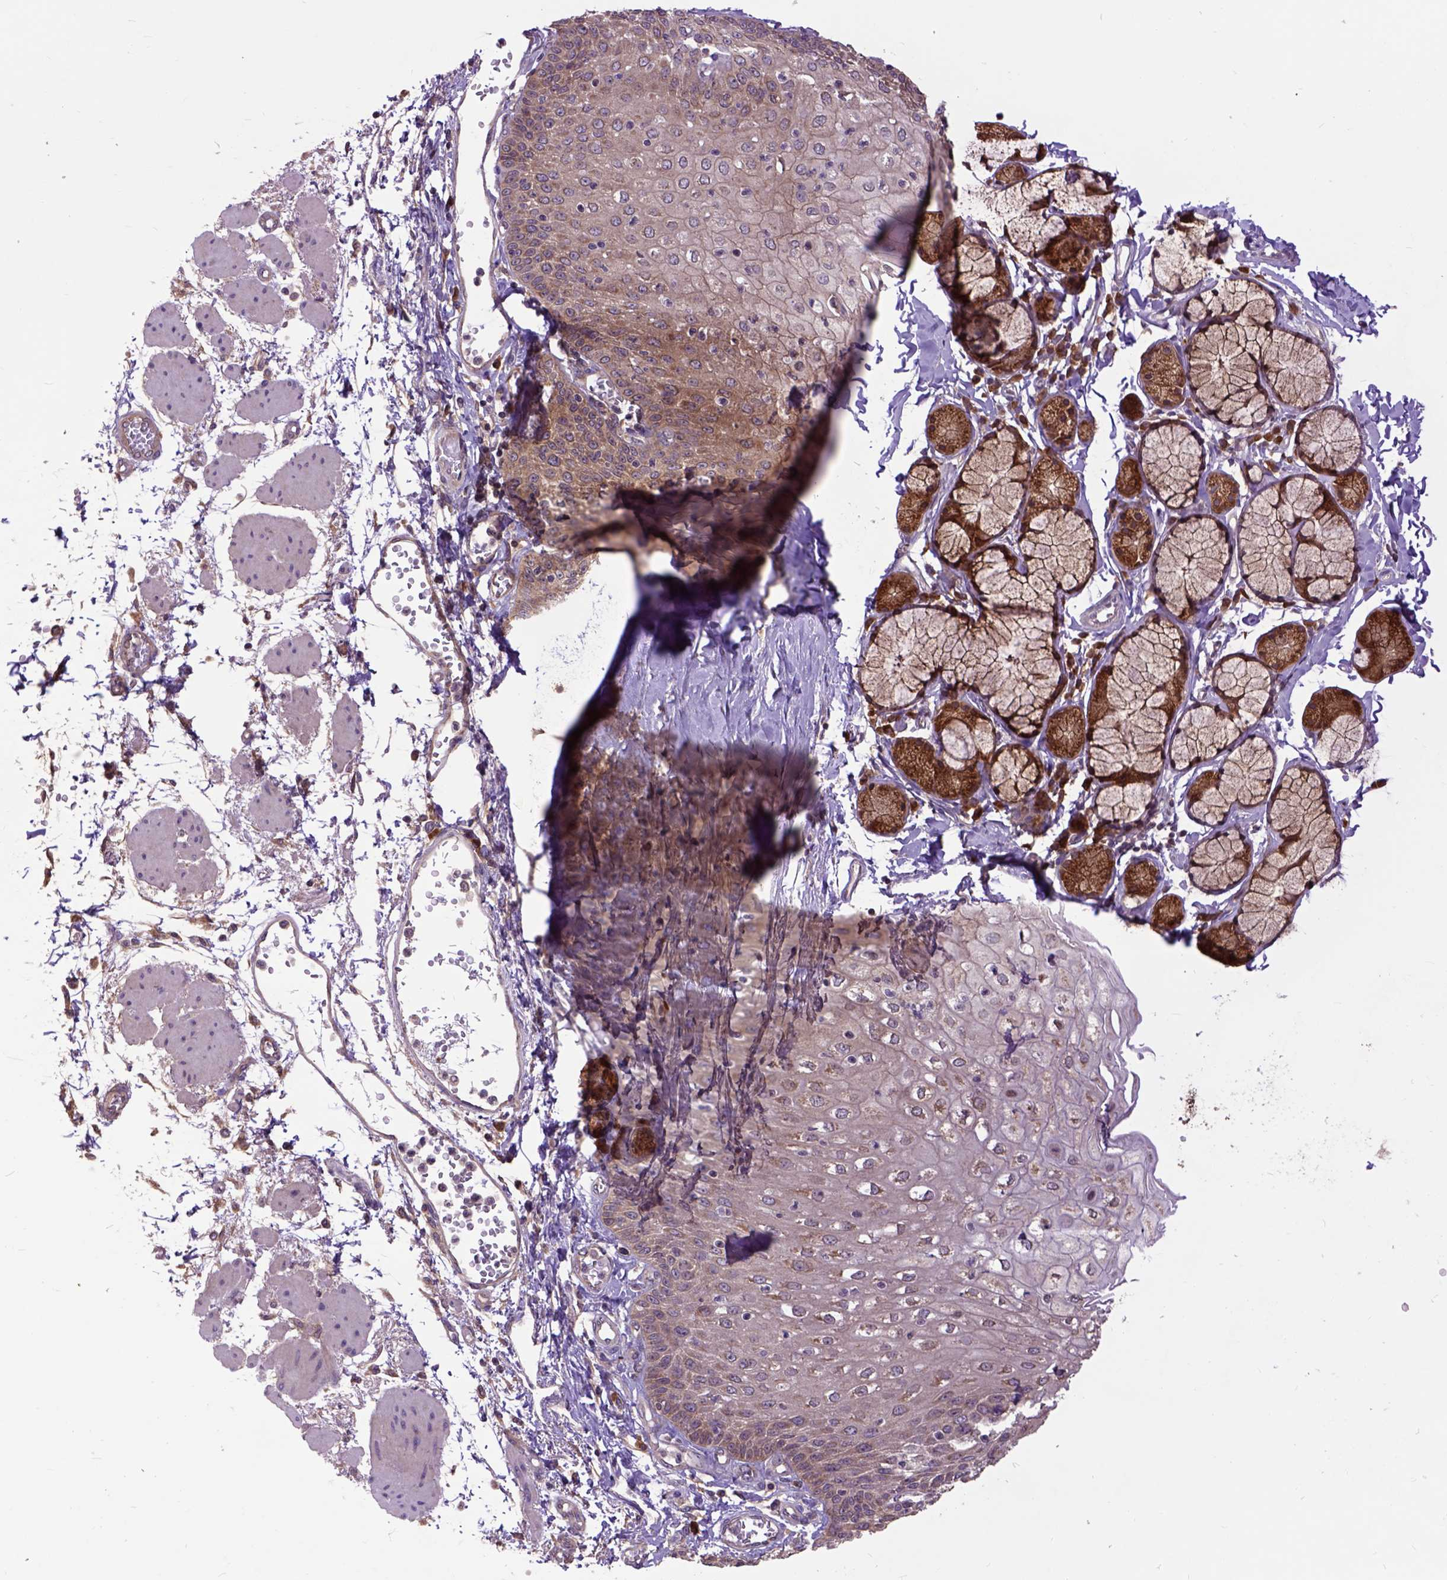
{"staining": {"intensity": "moderate", "quantity": "25%-75%", "location": "cytoplasmic/membranous"}, "tissue": "esophagus", "cell_type": "Squamous epithelial cells", "image_type": "normal", "snomed": [{"axis": "morphology", "description": "Normal tissue, NOS"}, {"axis": "morphology", "description": "Adenocarcinoma, NOS"}, {"axis": "topography", "description": "Esophagus"}], "caption": "A medium amount of moderate cytoplasmic/membranous staining is appreciated in about 25%-75% of squamous epithelial cells in unremarkable esophagus.", "gene": "ARL1", "patient": {"sex": "male", "age": 81}}